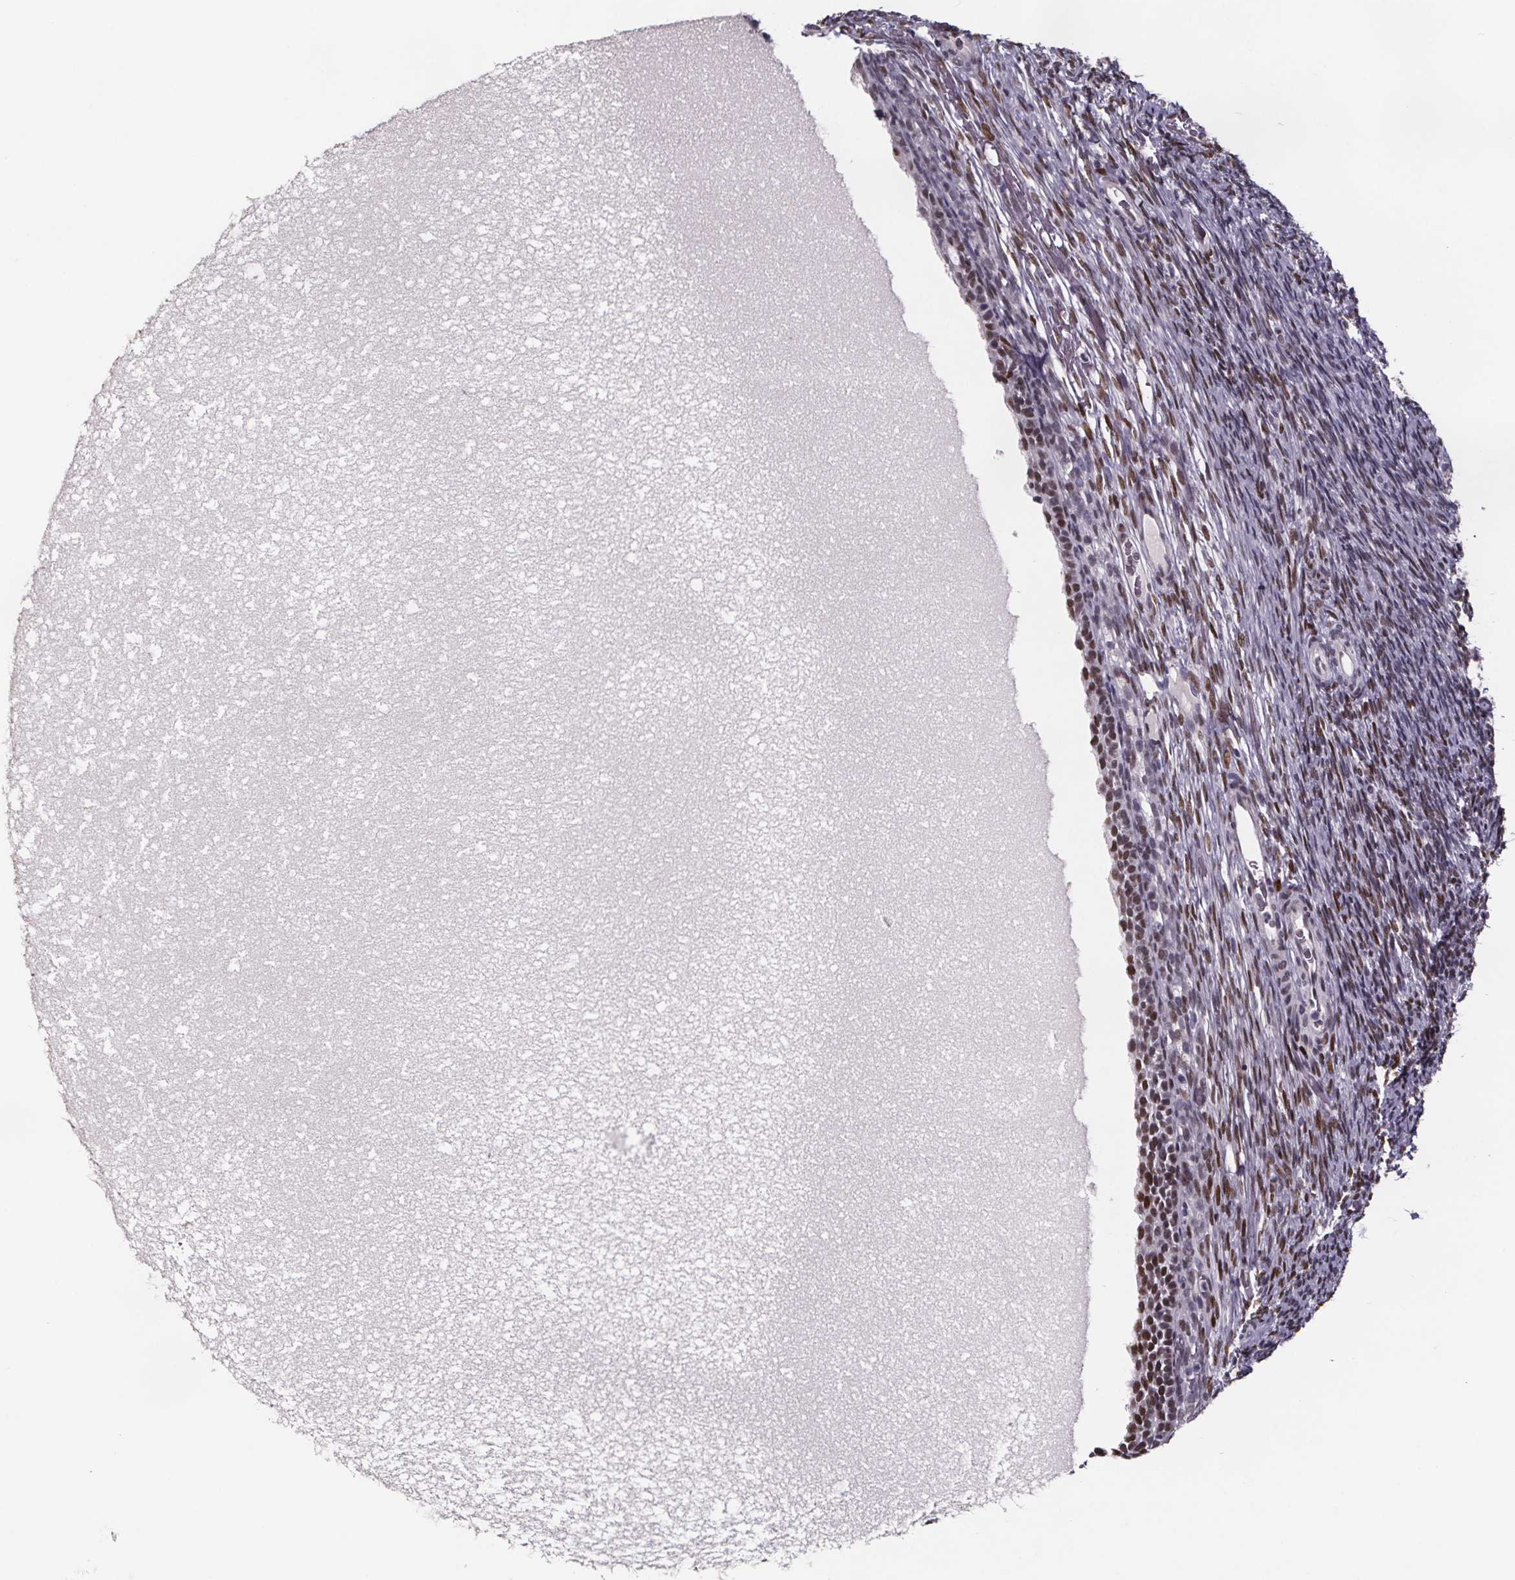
{"staining": {"intensity": "weak", "quantity": "<25%", "location": "nuclear"}, "tissue": "ovary", "cell_type": "Ovarian stroma cells", "image_type": "normal", "snomed": [{"axis": "morphology", "description": "Normal tissue, NOS"}, {"axis": "topography", "description": "Ovary"}], "caption": "An immunohistochemistry micrograph of normal ovary is shown. There is no staining in ovarian stroma cells of ovary. Nuclei are stained in blue.", "gene": "AR", "patient": {"sex": "female", "age": 34}}